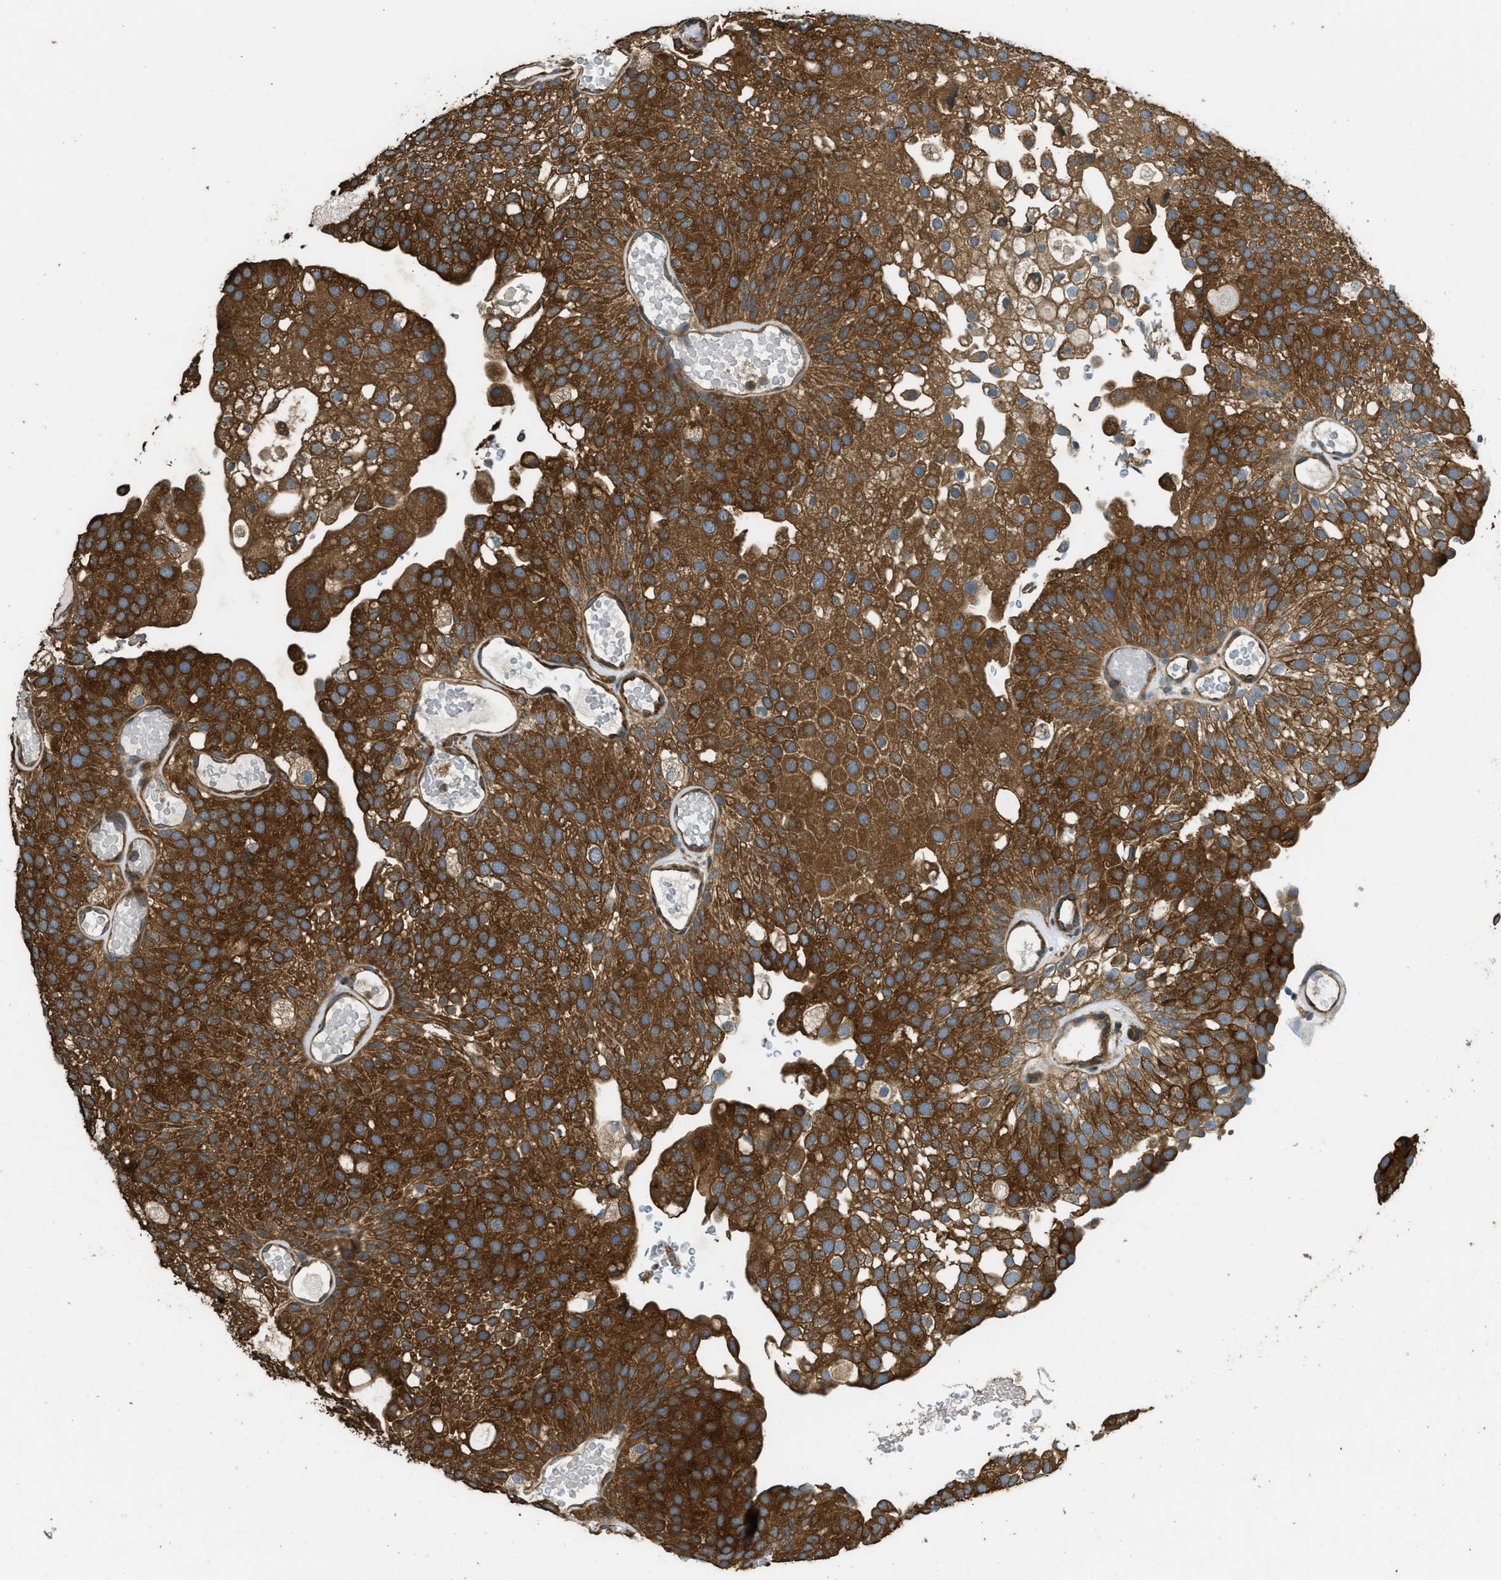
{"staining": {"intensity": "strong", "quantity": ">75%", "location": "cytoplasmic/membranous"}, "tissue": "urothelial cancer", "cell_type": "Tumor cells", "image_type": "cancer", "snomed": [{"axis": "morphology", "description": "Urothelial carcinoma, Low grade"}, {"axis": "topography", "description": "Urinary bladder"}], "caption": "Strong cytoplasmic/membranous expression is seen in approximately >75% of tumor cells in urothelial cancer. (DAB = brown stain, brightfield microscopy at high magnification).", "gene": "MARS1", "patient": {"sex": "male", "age": 78}}